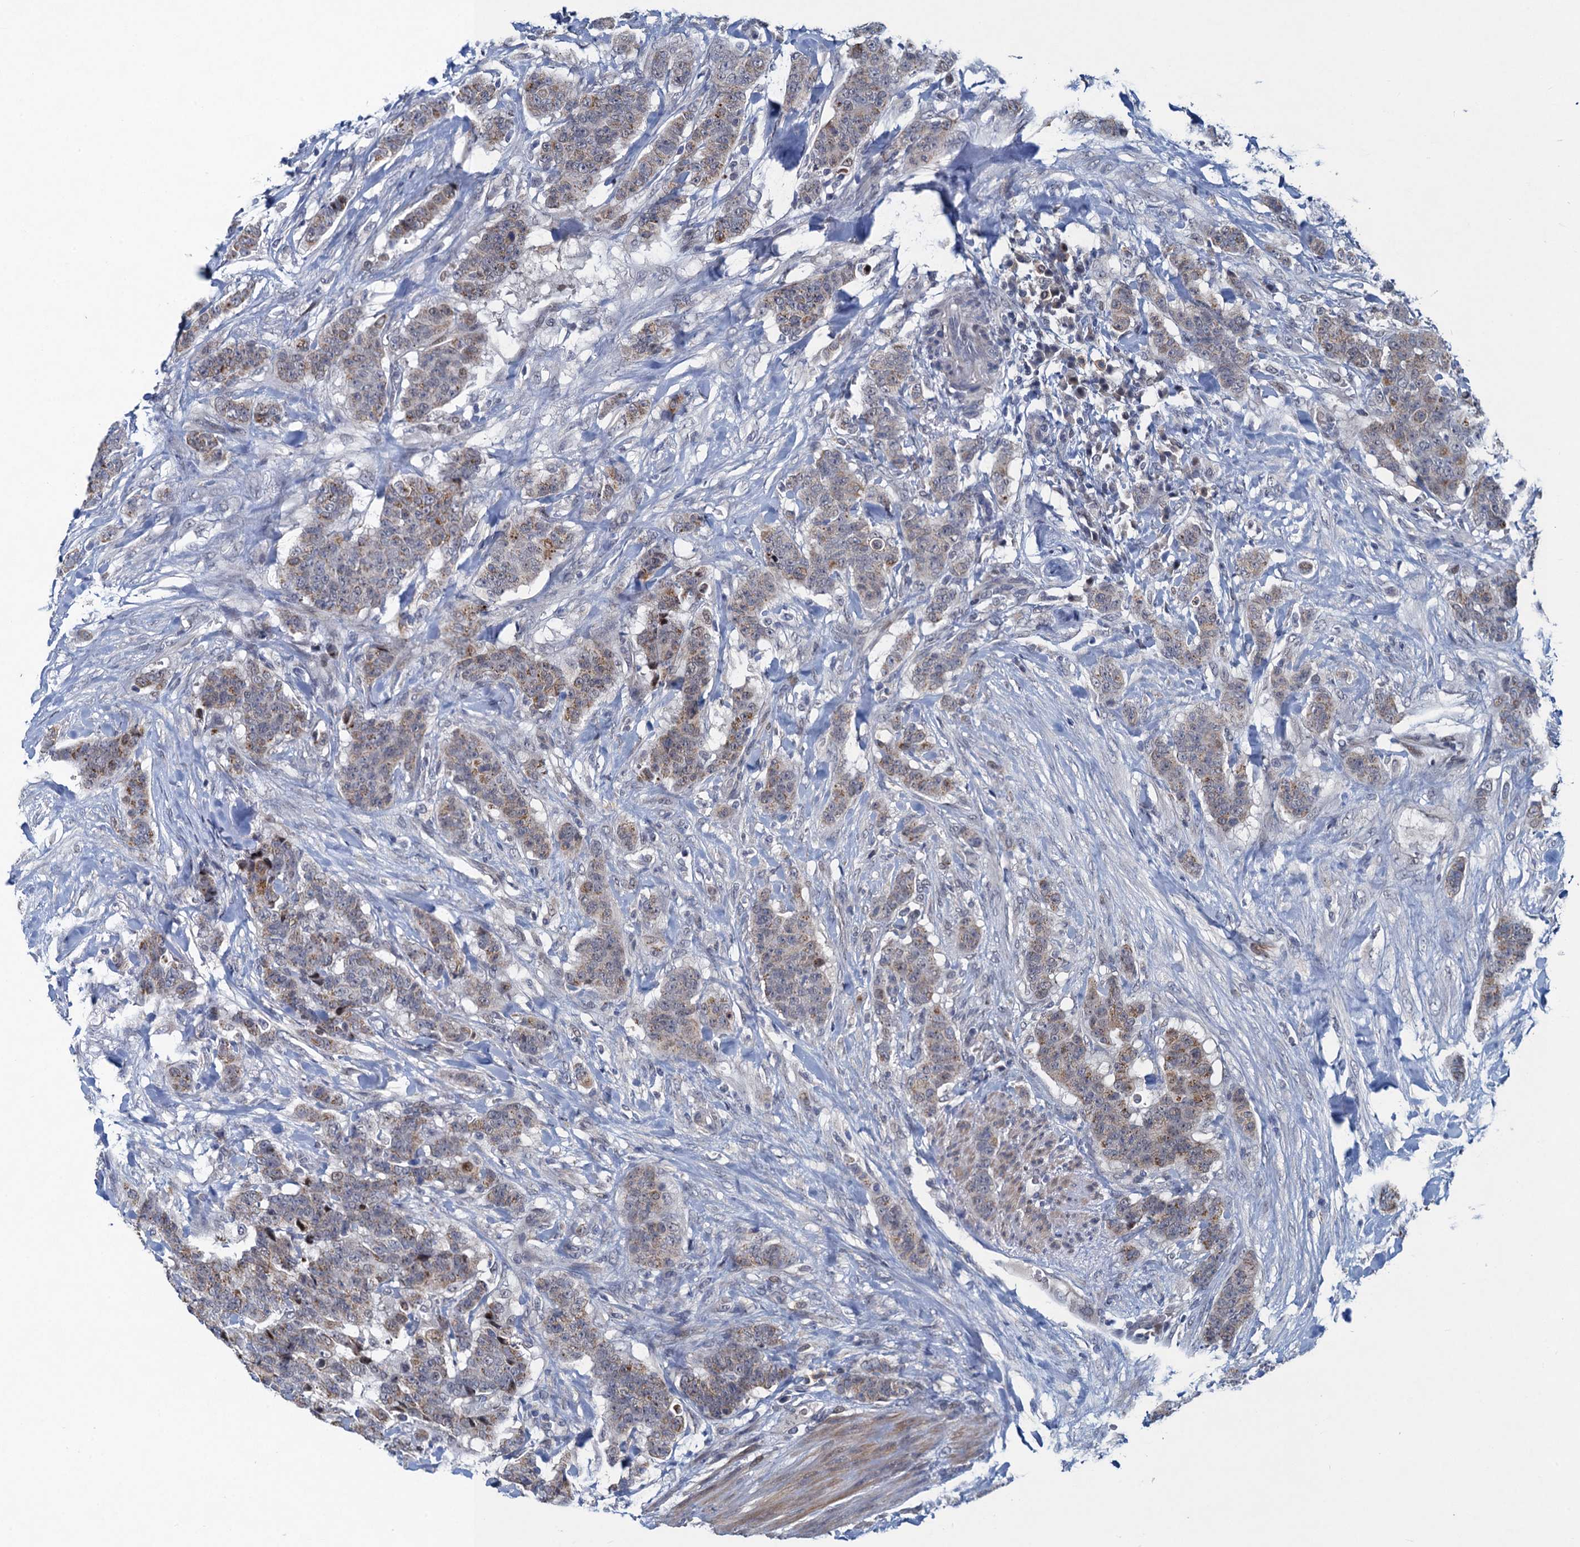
{"staining": {"intensity": "weak", "quantity": "25%-75%", "location": "cytoplasmic/membranous"}, "tissue": "breast cancer", "cell_type": "Tumor cells", "image_type": "cancer", "snomed": [{"axis": "morphology", "description": "Duct carcinoma"}, {"axis": "topography", "description": "Breast"}], "caption": "Protein staining of breast cancer (intraductal carcinoma) tissue reveals weak cytoplasmic/membranous positivity in about 25%-75% of tumor cells. (DAB IHC, brown staining for protein, blue staining for nuclei).", "gene": "ATOSA", "patient": {"sex": "female", "age": 40}}